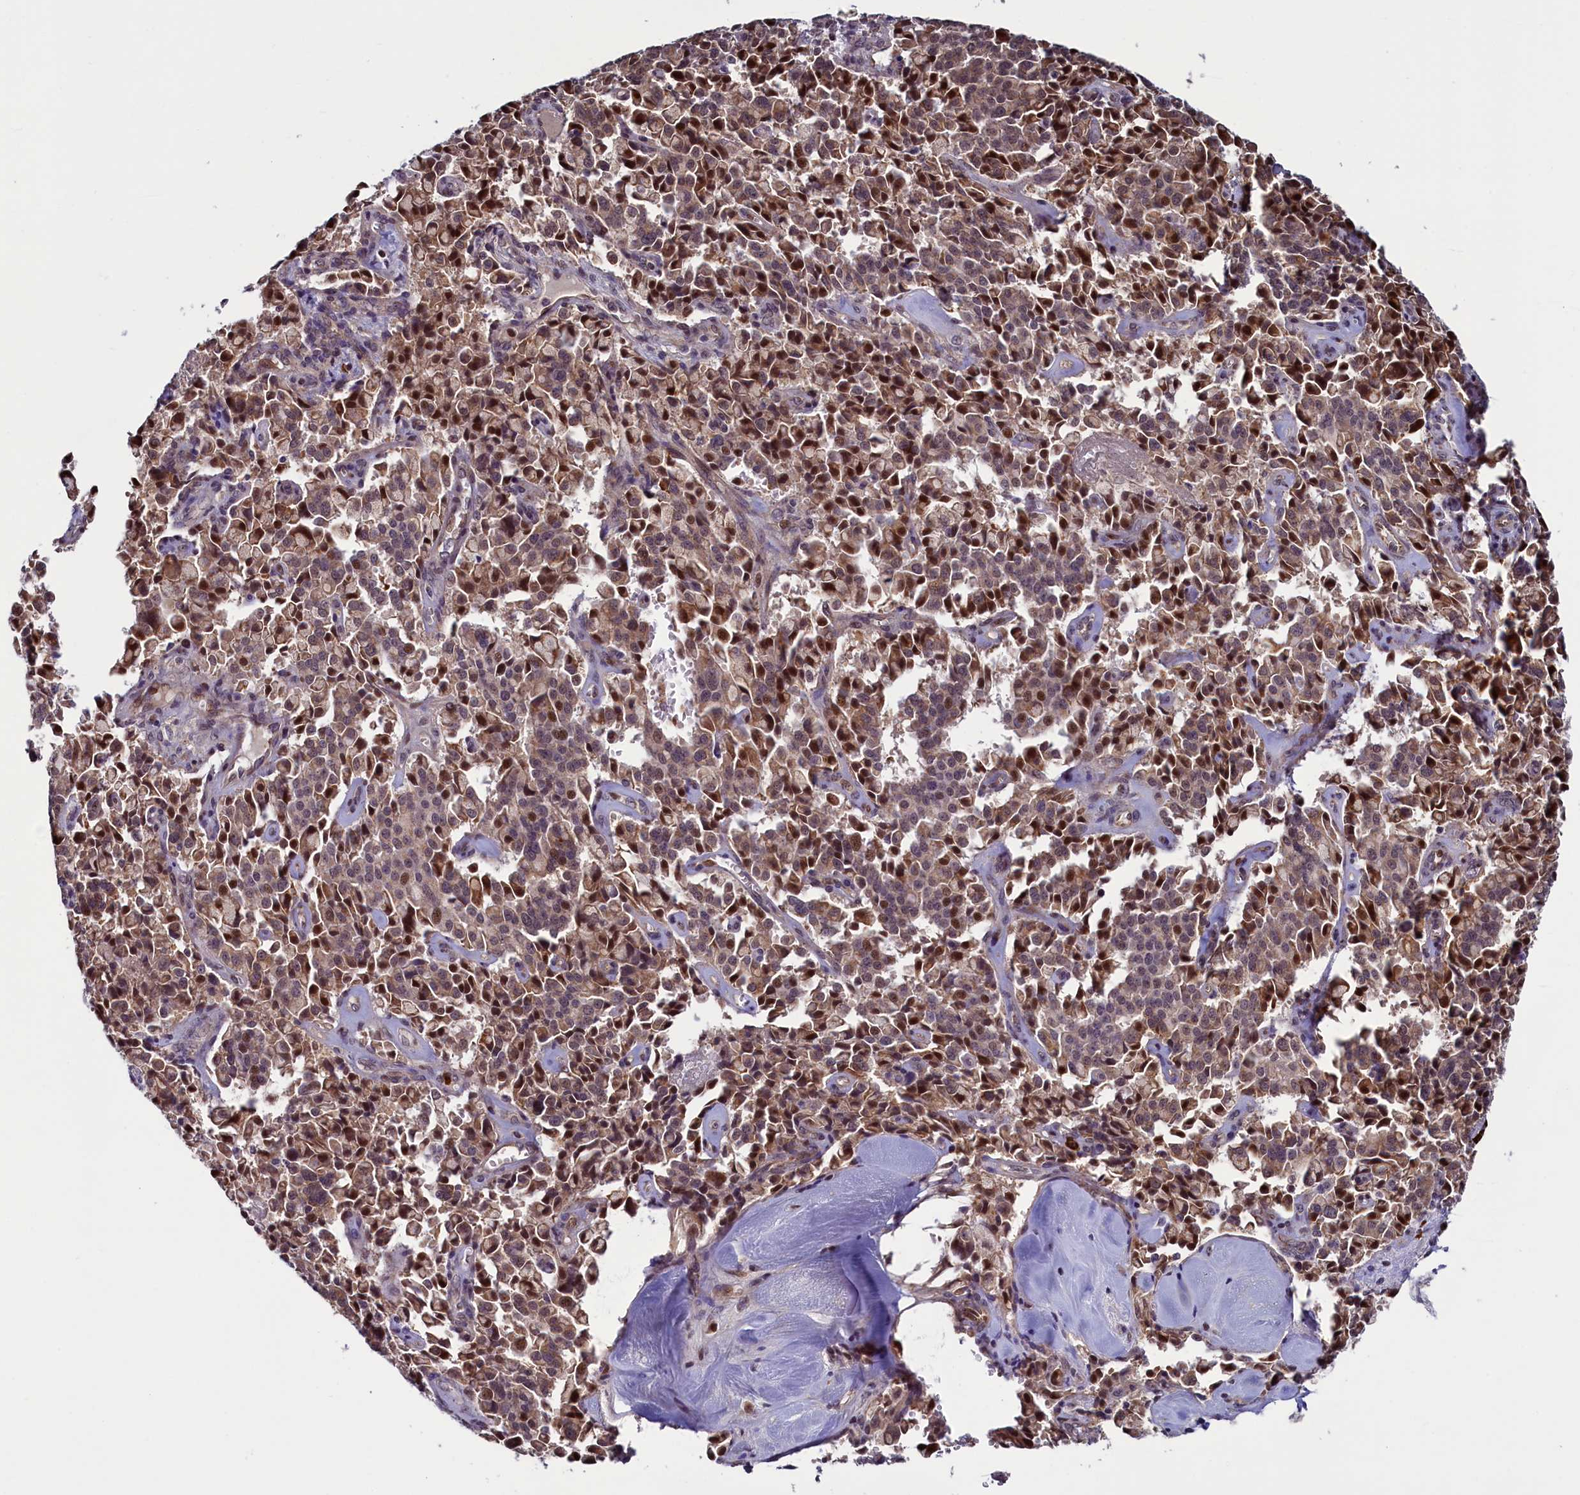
{"staining": {"intensity": "moderate", "quantity": ">75%", "location": "cytoplasmic/membranous,nuclear"}, "tissue": "pancreatic cancer", "cell_type": "Tumor cells", "image_type": "cancer", "snomed": [{"axis": "morphology", "description": "Adenocarcinoma, NOS"}, {"axis": "topography", "description": "Pancreas"}], "caption": "Adenocarcinoma (pancreatic) stained with immunohistochemistry (IHC) reveals moderate cytoplasmic/membranous and nuclear staining in about >75% of tumor cells. The staining was performed using DAB (3,3'-diaminobenzidine) to visualize the protein expression in brown, while the nuclei were stained in blue with hematoxylin (Magnification: 20x).", "gene": "RBFA", "patient": {"sex": "male", "age": 65}}